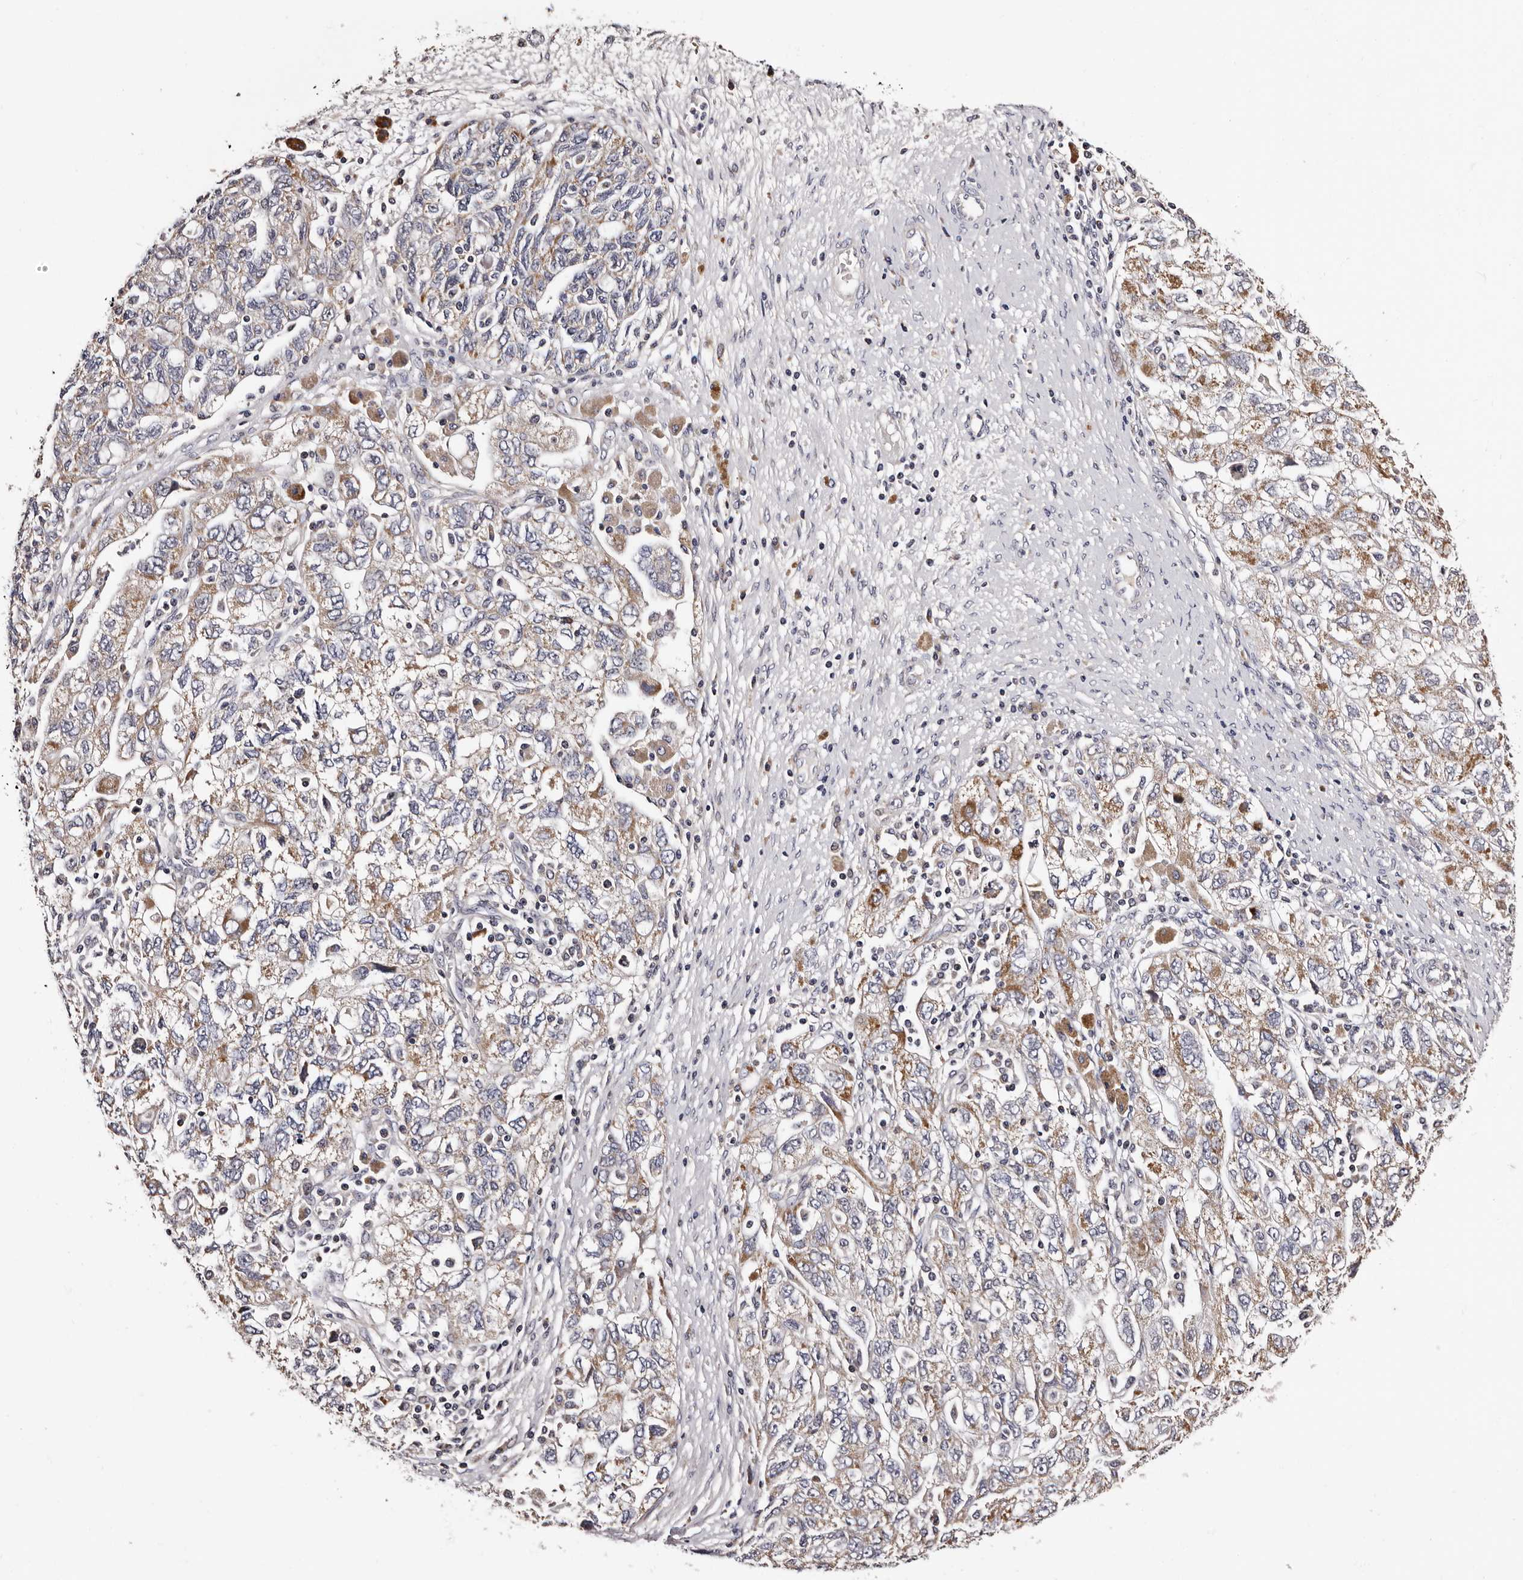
{"staining": {"intensity": "moderate", "quantity": ">75%", "location": "cytoplasmic/membranous"}, "tissue": "ovarian cancer", "cell_type": "Tumor cells", "image_type": "cancer", "snomed": [{"axis": "morphology", "description": "Carcinoma, NOS"}, {"axis": "morphology", "description": "Cystadenocarcinoma, serous, NOS"}, {"axis": "topography", "description": "Ovary"}], "caption": "Protein expression analysis of human ovarian cancer reveals moderate cytoplasmic/membranous staining in approximately >75% of tumor cells. The staining is performed using DAB (3,3'-diaminobenzidine) brown chromogen to label protein expression. The nuclei are counter-stained blue using hematoxylin.", "gene": "TAF4B", "patient": {"sex": "female", "age": 69}}